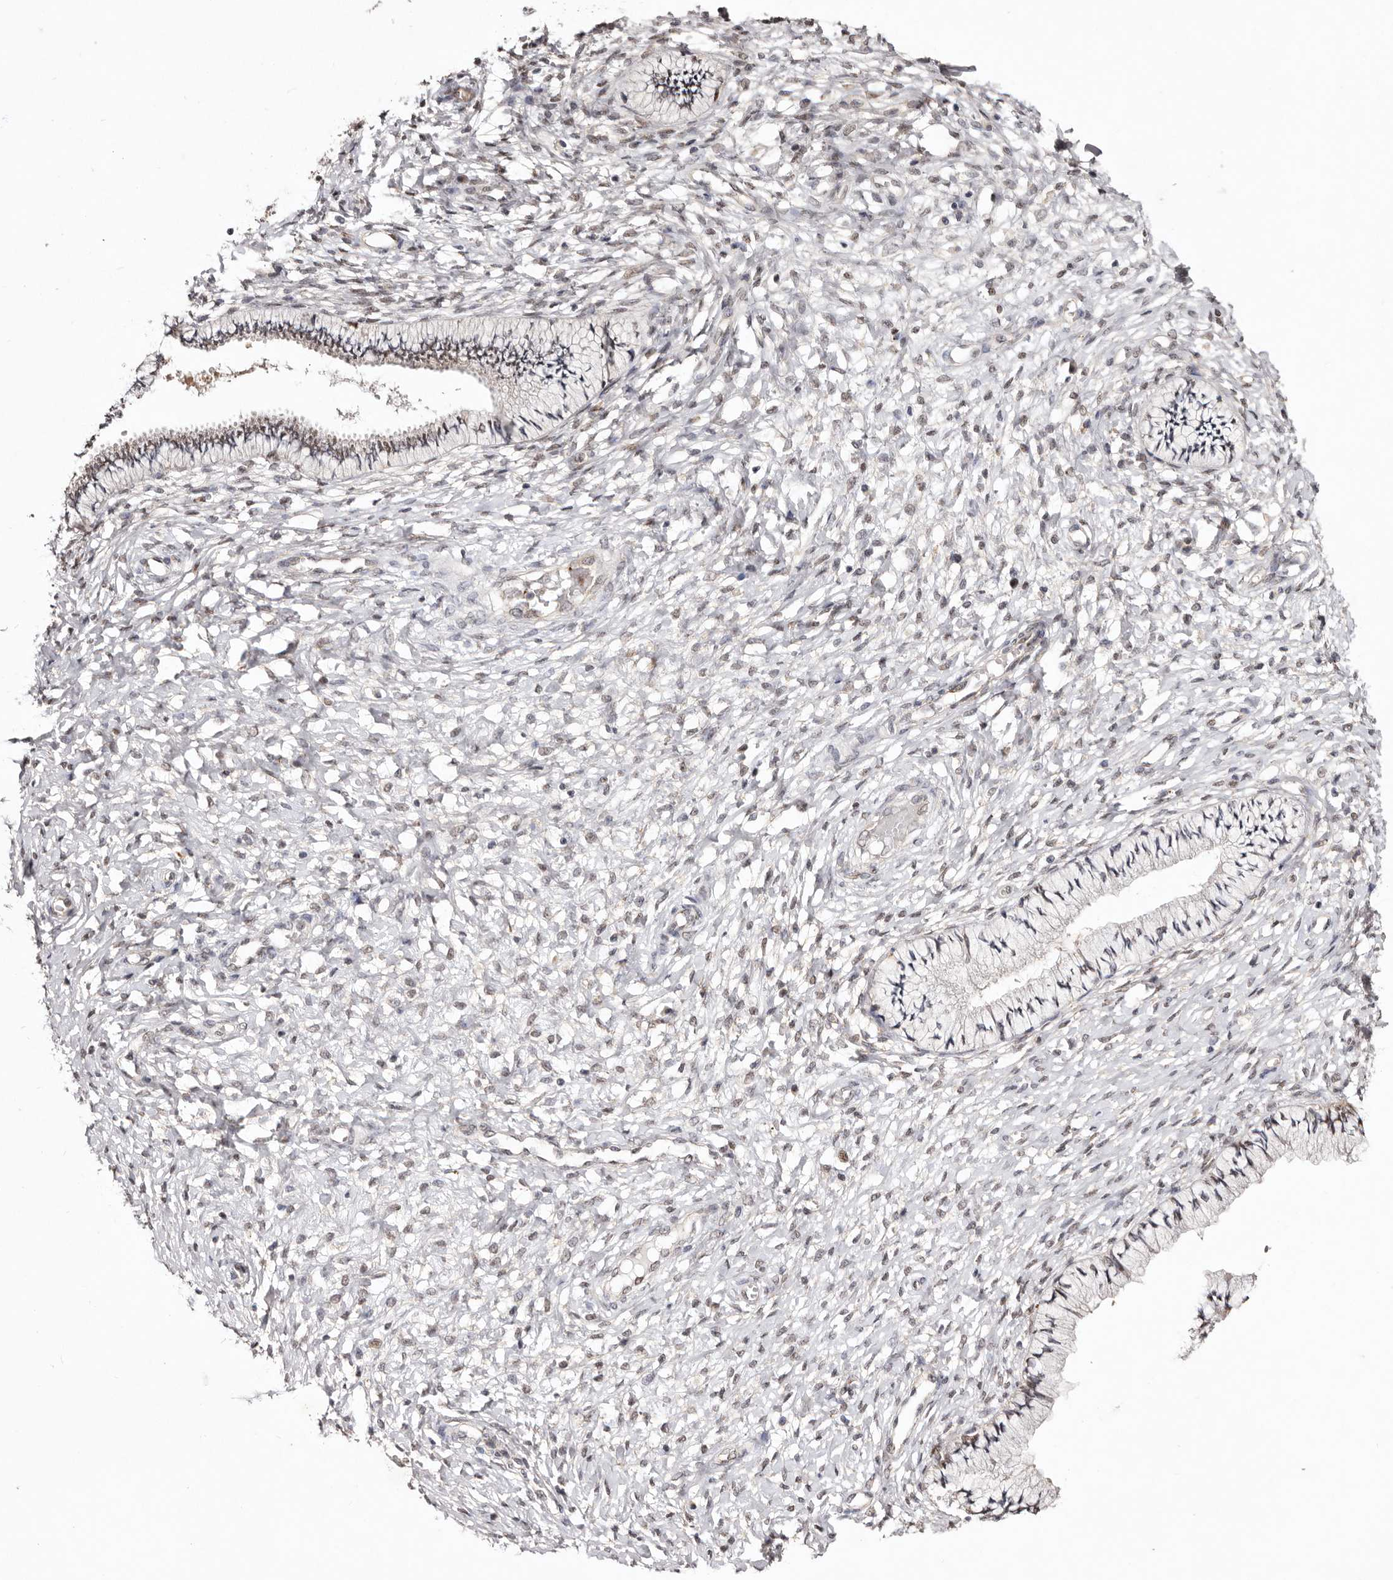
{"staining": {"intensity": "weak", "quantity": "25%-75%", "location": "nuclear"}, "tissue": "cervix", "cell_type": "Glandular cells", "image_type": "normal", "snomed": [{"axis": "morphology", "description": "Normal tissue, NOS"}, {"axis": "topography", "description": "Cervix"}], "caption": "A photomicrograph of human cervix stained for a protein displays weak nuclear brown staining in glandular cells.", "gene": "NOTCH1", "patient": {"sex": "female", "age": 36}}